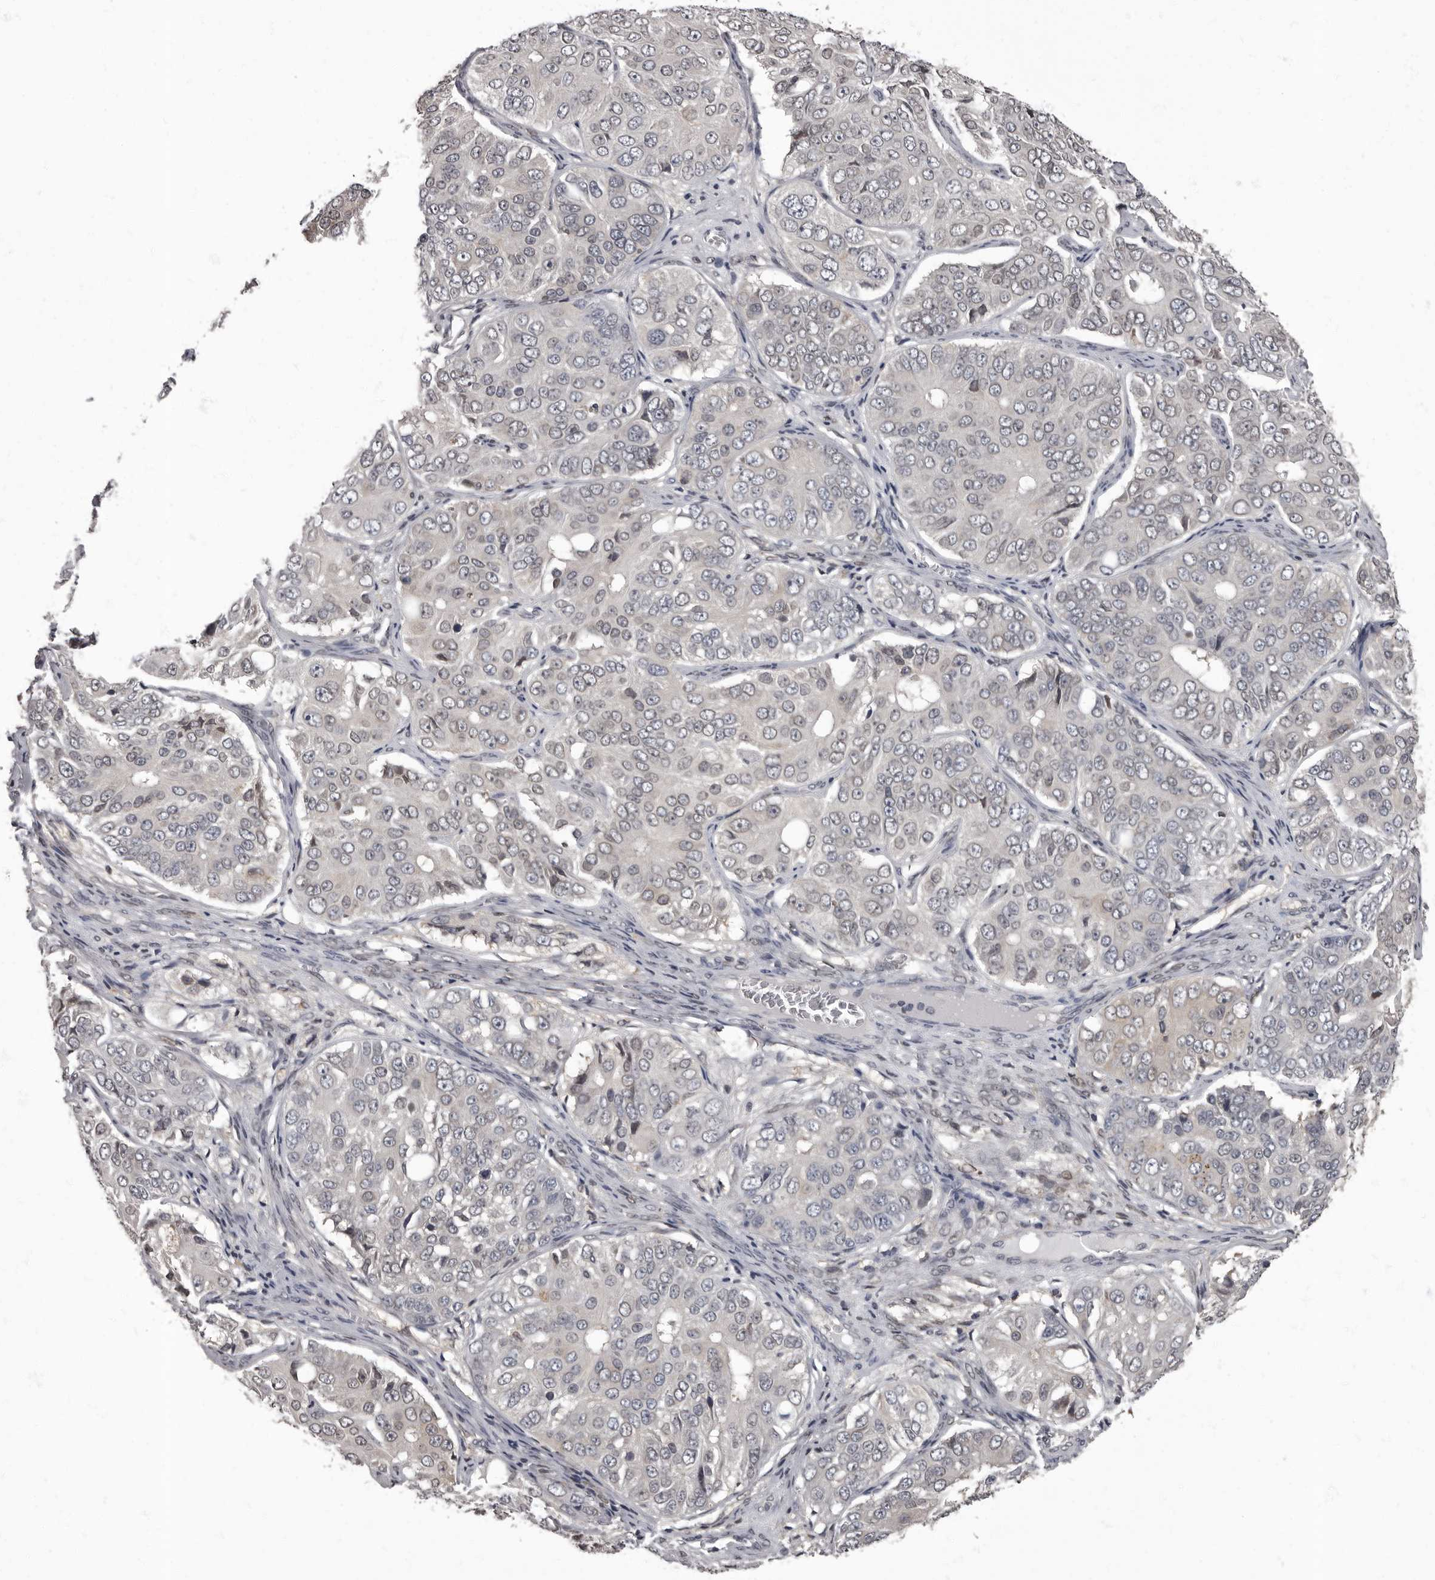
{"staining": {"intensity": "negative", "quantity": "none", "location": "none"}, "tissue": "ovarian cancer", "cell_type": "Tumor cells", "image_type": "cancer", "snomed": [{"axis": "morphology", "description": "Carcinoma, endometroid"}, {"axis": "topography", "description": "Ovary"}], "caption": "High power microscopy photomicrograph of an immunohistochemistry (IHC) photomicrograph of ovarian cancer, revealing no significant expression in tumor cells.", "gene": "C1orf50", "patient": {"sex": "female", "age": 51}}